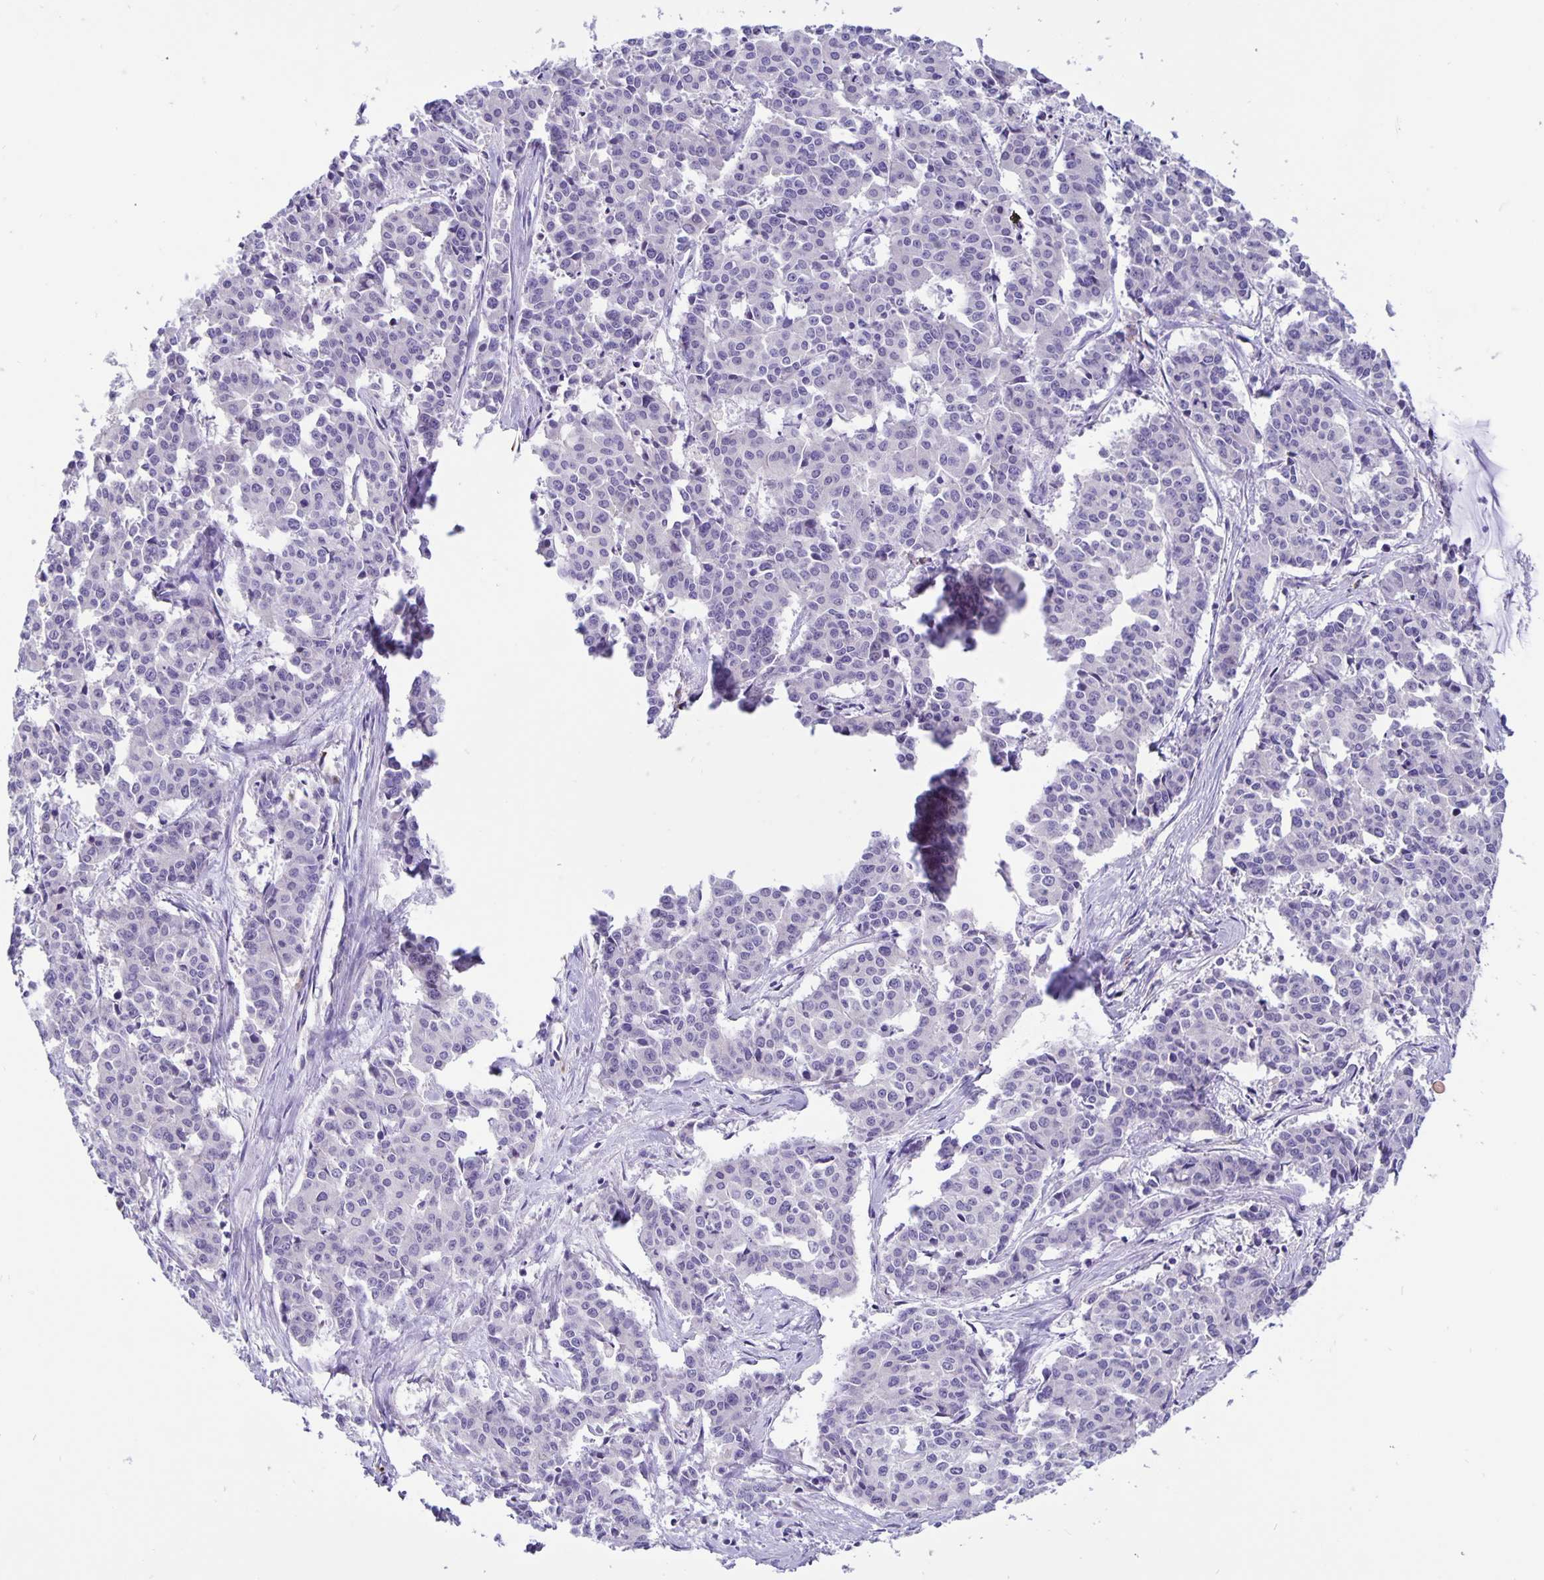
{"staining": {"intensity": "negative", "quantity": "none", "location": "none"}, "tissue": "cervical cancer", "cell_type": "Tumor cells", "image_type": "cancer", "snomed": [{"axis": "morphology", "description": "Squamous cell carcinoma, NOS"}, {"axis": "topography", "description": "Cervix"}], "caption": "DAB (3,3'-diaminobenzidine) immunohistochemical staining of human squamous cell carcinoma (cervical) reveals no significant staining in tumor cells.", "gene": "ERMN", "patient": {"sex": "female", "age": 28}}